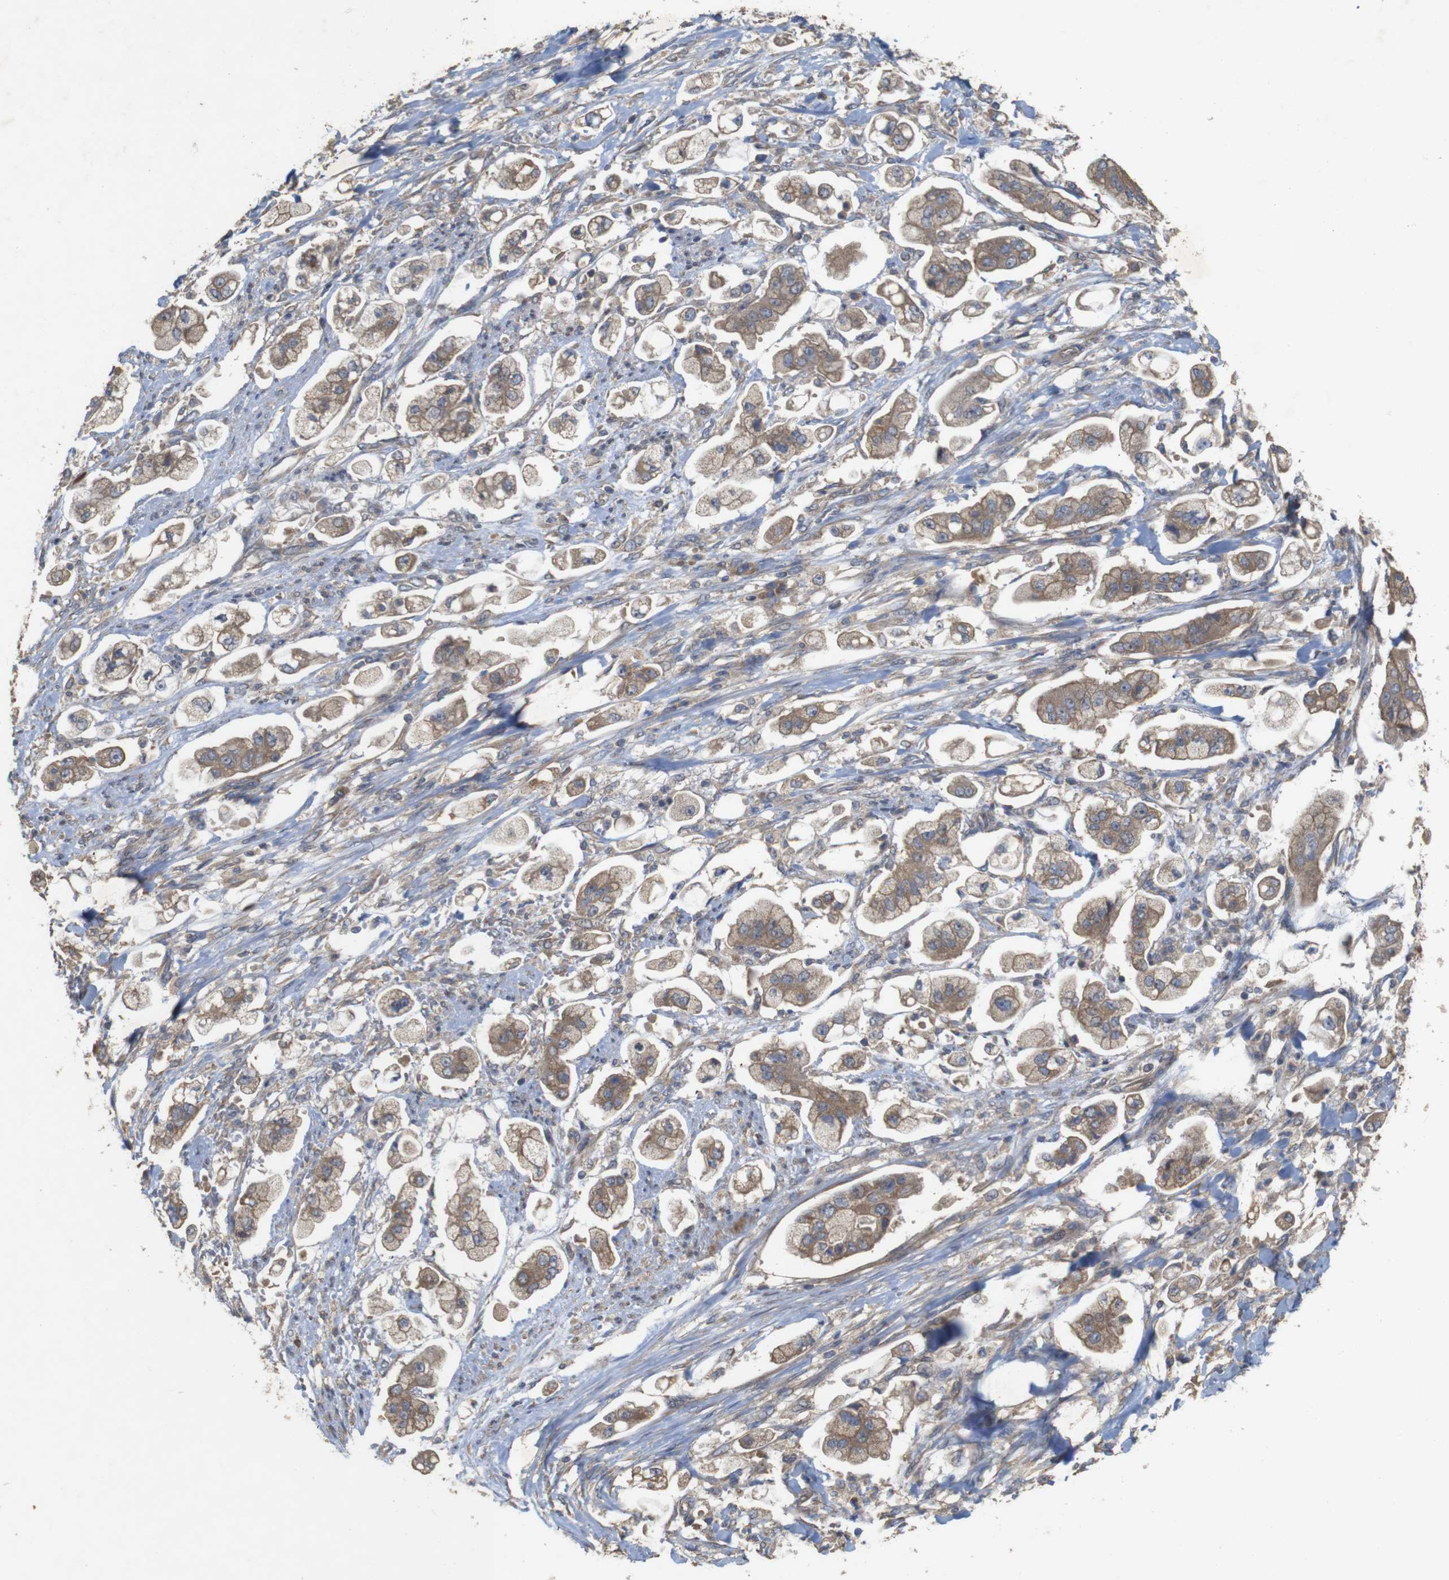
{"staining": {"intensity": "moderate", "quantity": ">75%", "location": "cytoplasmic/membranous"}, "tissue": "stomach cancer", "cell_type": "Tumor cells", "image_type": "cancer", "snomed": [{"axis": "morphology", "description": "Adenocarcinoma, NOS"}, {"axis": "topography", "description": "Stomach"}], "caption": "Immunohistochemistry of human stomach cancer (adenocarcinoma) shows medium levels of moderate cytoplasmic/membranous positivity in approximately >75% of tumor cells. Nuclei are stained in blue.", "gene": "KCNS3", "patient": {"sex": "male", "age": 62}}